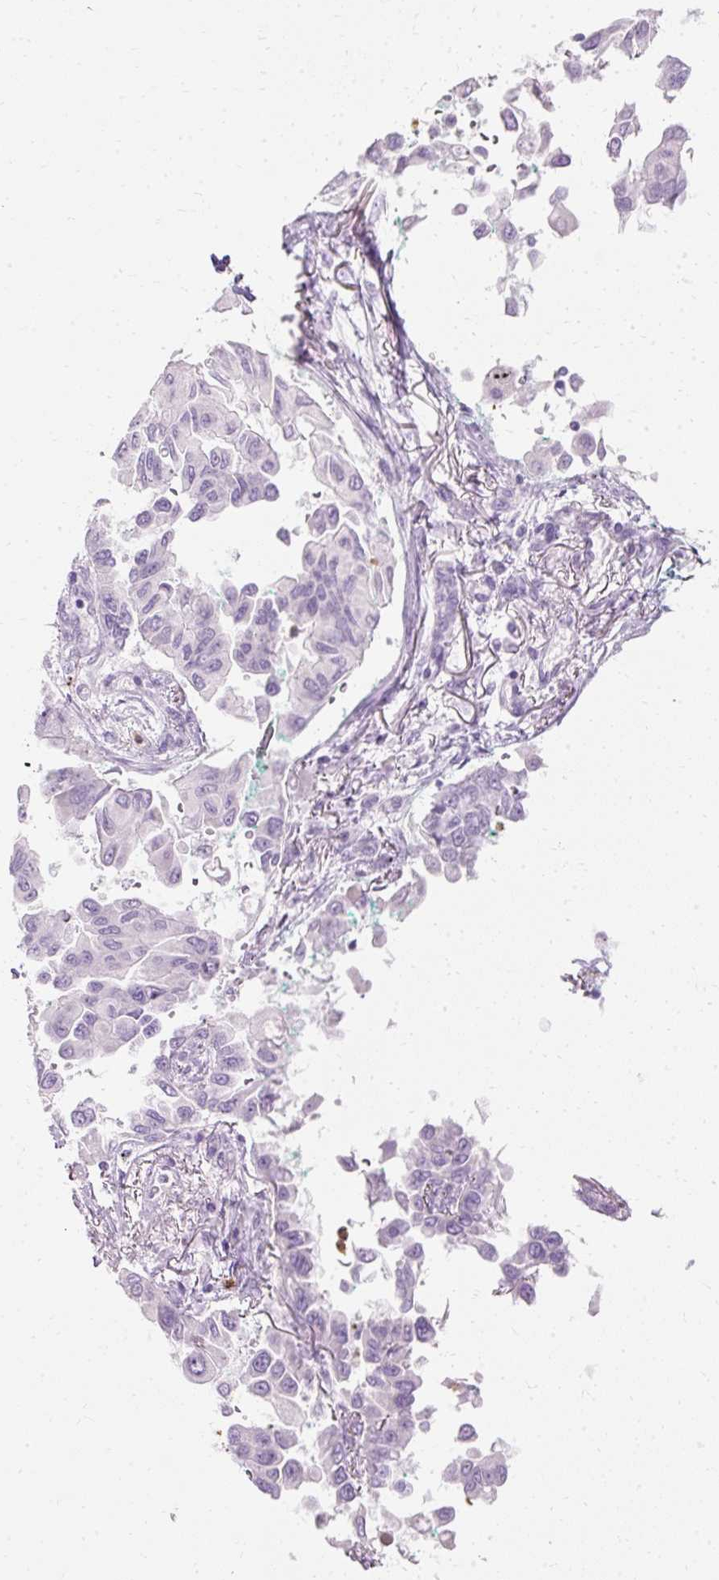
{"staining": {"intensity": "negative", "quantity": "none", "location": "none"}, "tissue": "lung cancer", "cell_type": "Tumor cells", "image_type": "cancer", "snomed": [{"axis": "morphology", "description": "Adenocarcinoma, NOS"}, {"axis": "topography", "description": "Lung"}], "caption": "Immunohistochemistry (IHC) image of adenocarcinoma (lung) stained for a protein (brown), which shows no expression in tumor cells. Nuclei are stained in blue.", "gene": "DEFA1", "patient": {"sex": "female", "age": 67}}